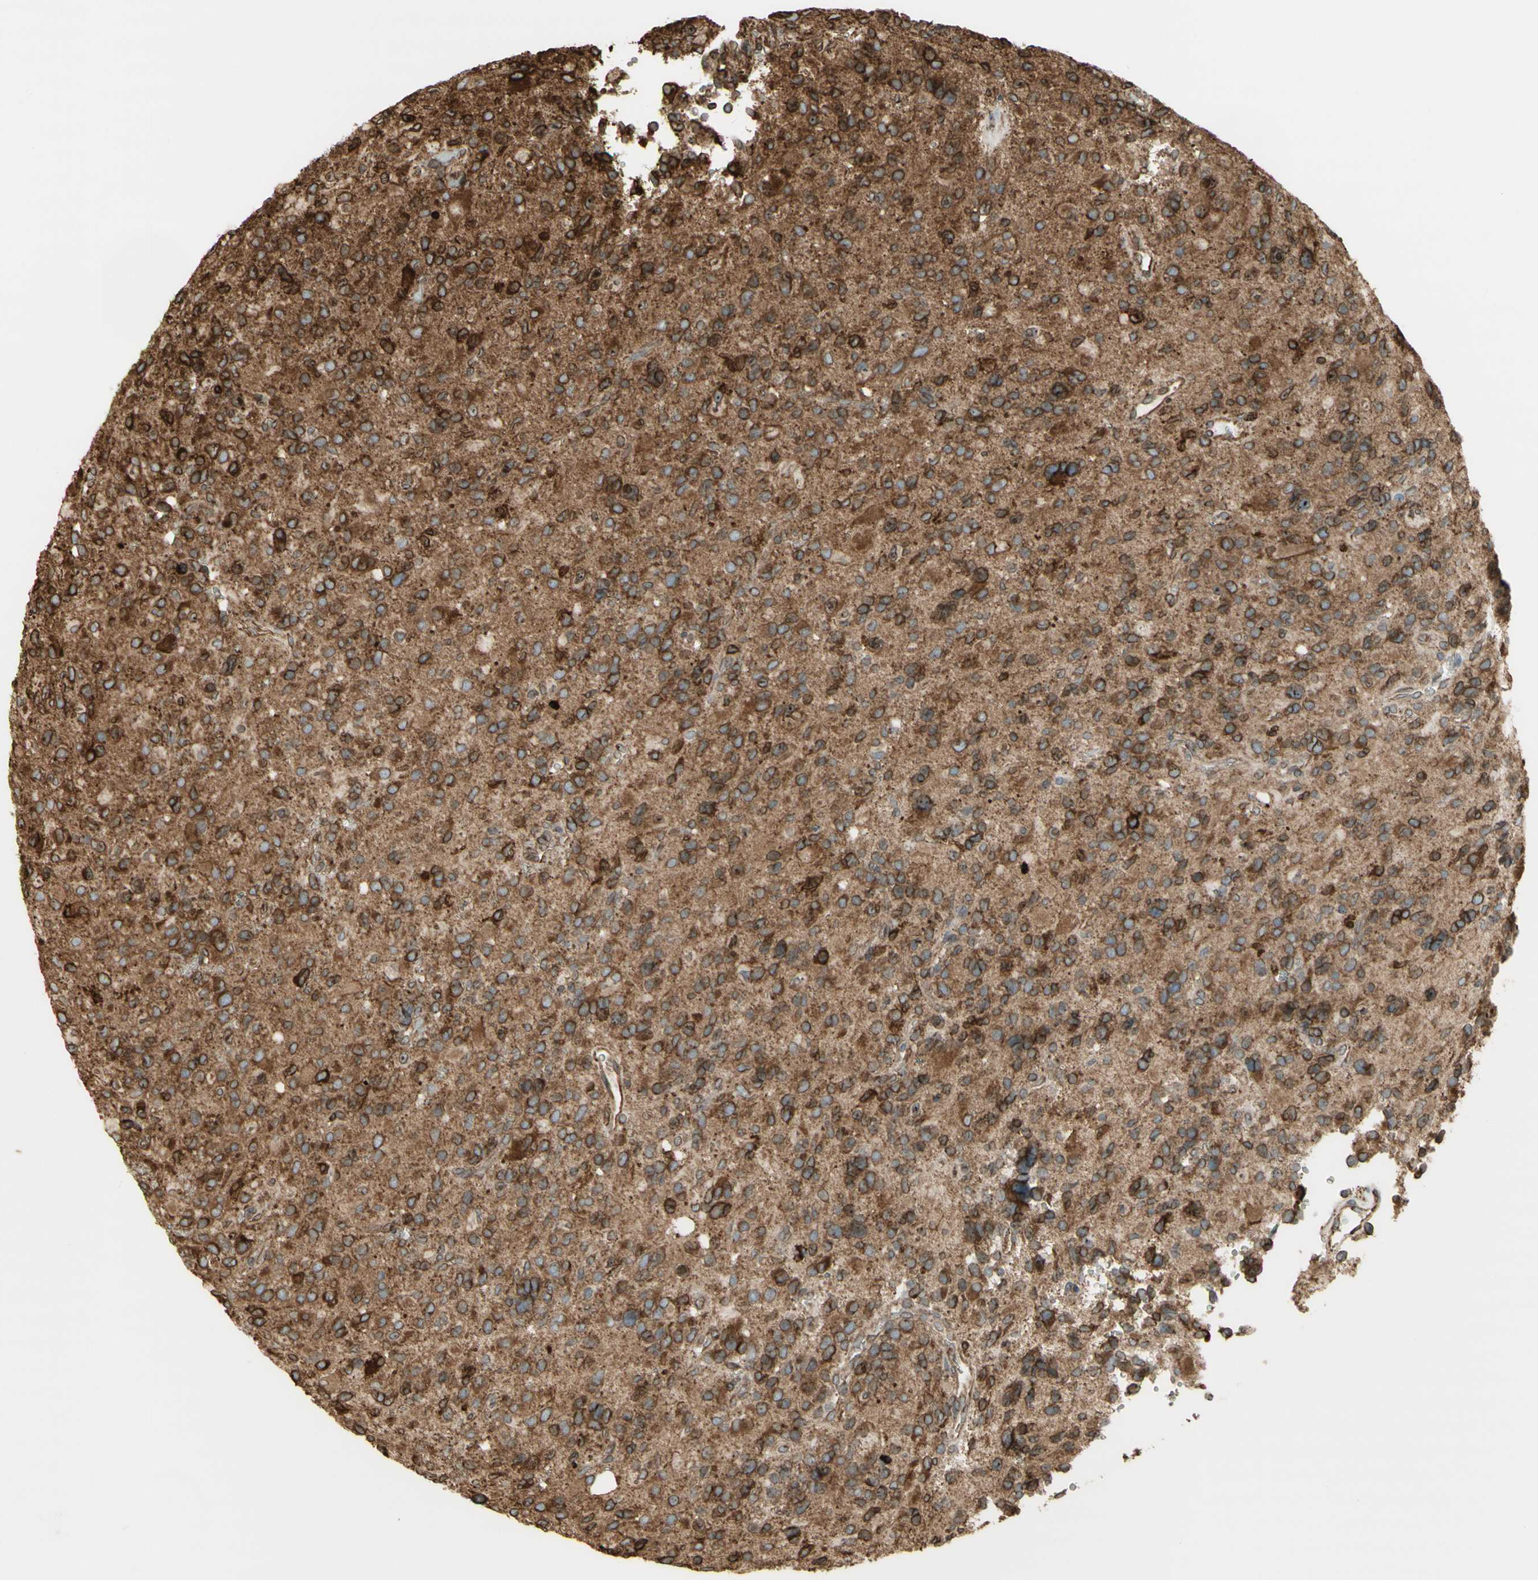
{"staining": {"intensity": "strong", "quantity": "25%-75%", "location": "cytoplasmic/membranous"}, "tissue": "glioma", "cell_type": "Tumor cells", "image_type": "cancer", "snomed": [{"axis": "morphology", "description": "Glioma, malignant, High grade"}, {"axis": "topography", "description": "Brain"}], "caption": "The micrograph exhibits staining of glioma, revealing strong cytoplasmic/membranous protein staining (brown color) within tumor cells.", "gene": "CANX", "patient": {"sex": "male", "age": 48}}